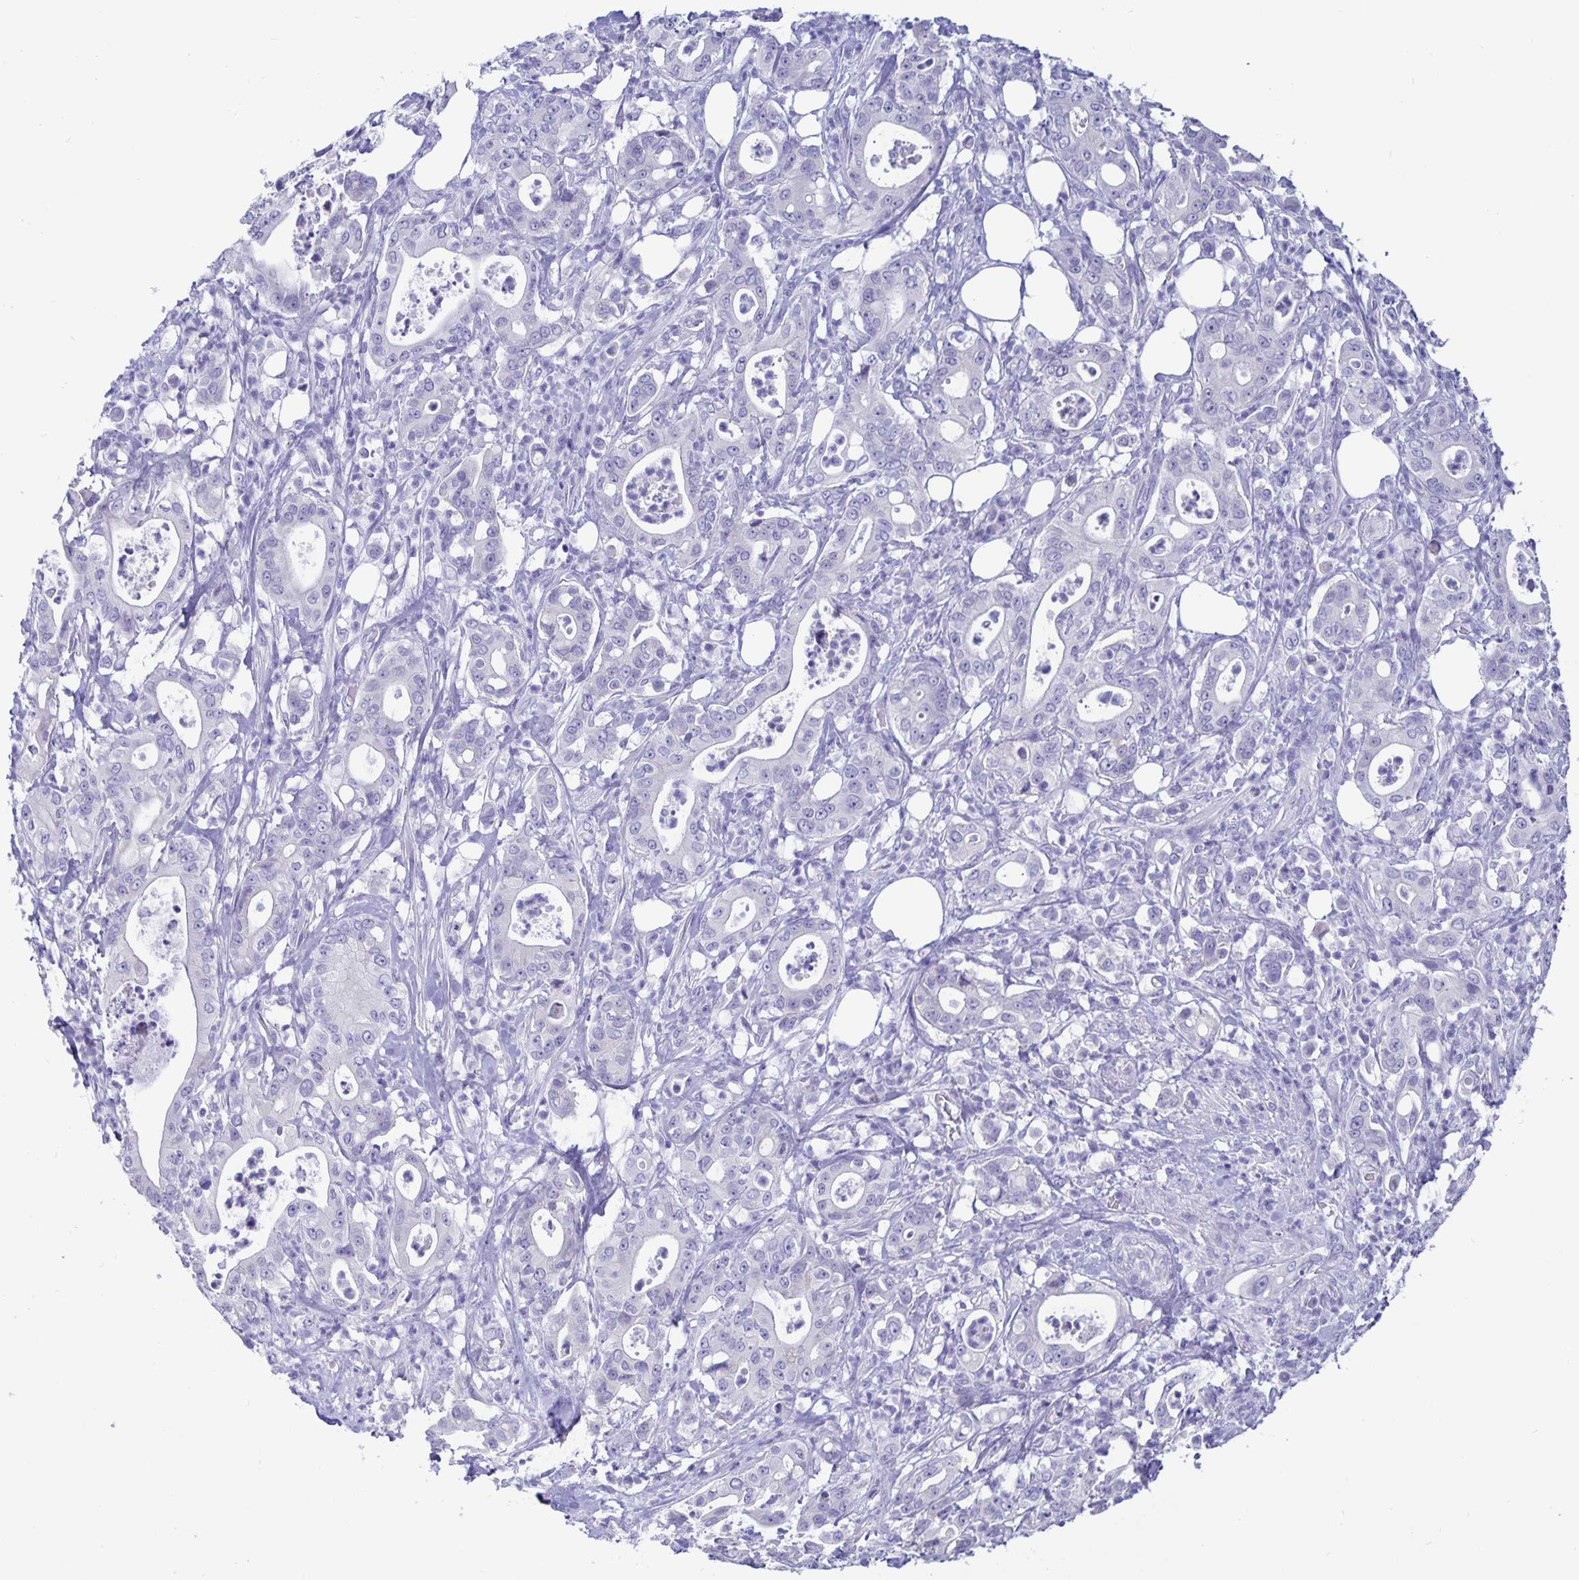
{"staining": {"intensity": "negative", "quantity": "none", "location": "none"}, "tissue": "pancreatic cancer", "cell_type": "Tumor cells", "image_type": "cancer", "snomed": [{"axis": "morphology", "description": "Adenocarcinoma, NOS"}, {"axis": "topography", "description": "Pancreas"}], "caption": "High magnification brightfield microscopy of pancreatic adenocarcinoma stained with DAB (3,3'-diaminobenzidine) (brown) and counterstained with hematoxylin (blue): tumor cells show no significant positivity.", "gene": "ERMN", "patient": {"sex": "male", "age": 71}}